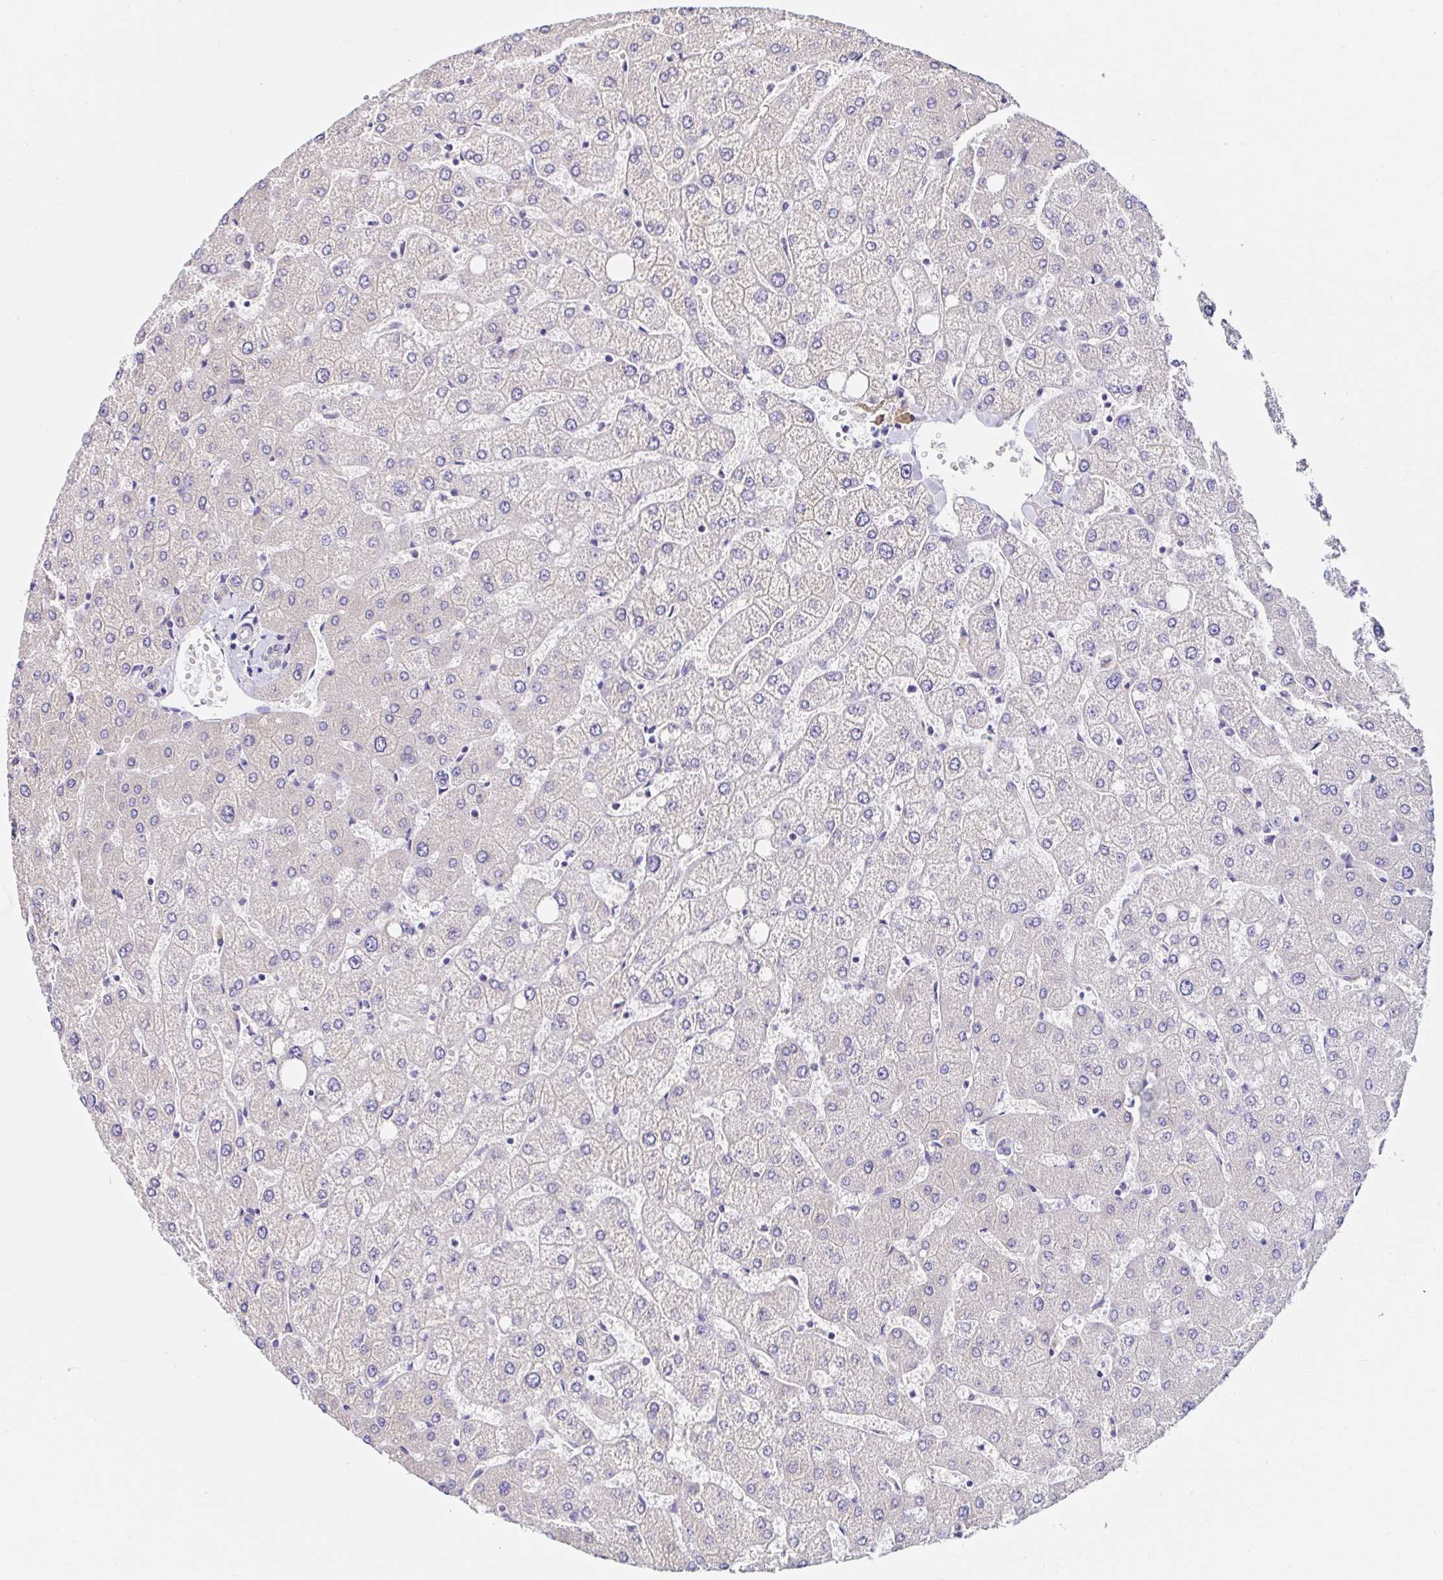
{"staining": {"intensity": "negative", "quantity": "none", "location": "none"}, "tissue": "liver", "cell_type": "Cholangiocytes", "image_type": "normal", "snomed": [{"axis": "morphology", "description": "Normal tissue, NOS"}, {"axis": "topography", "description": "Liver"}], "caption": "This is an immunohistochemistry (IHC) micrograph of normal human liver. There is no staining in cholangiocytes.", "gene": "VSIG2", "patient": {"sex": "female", "age": 54}}